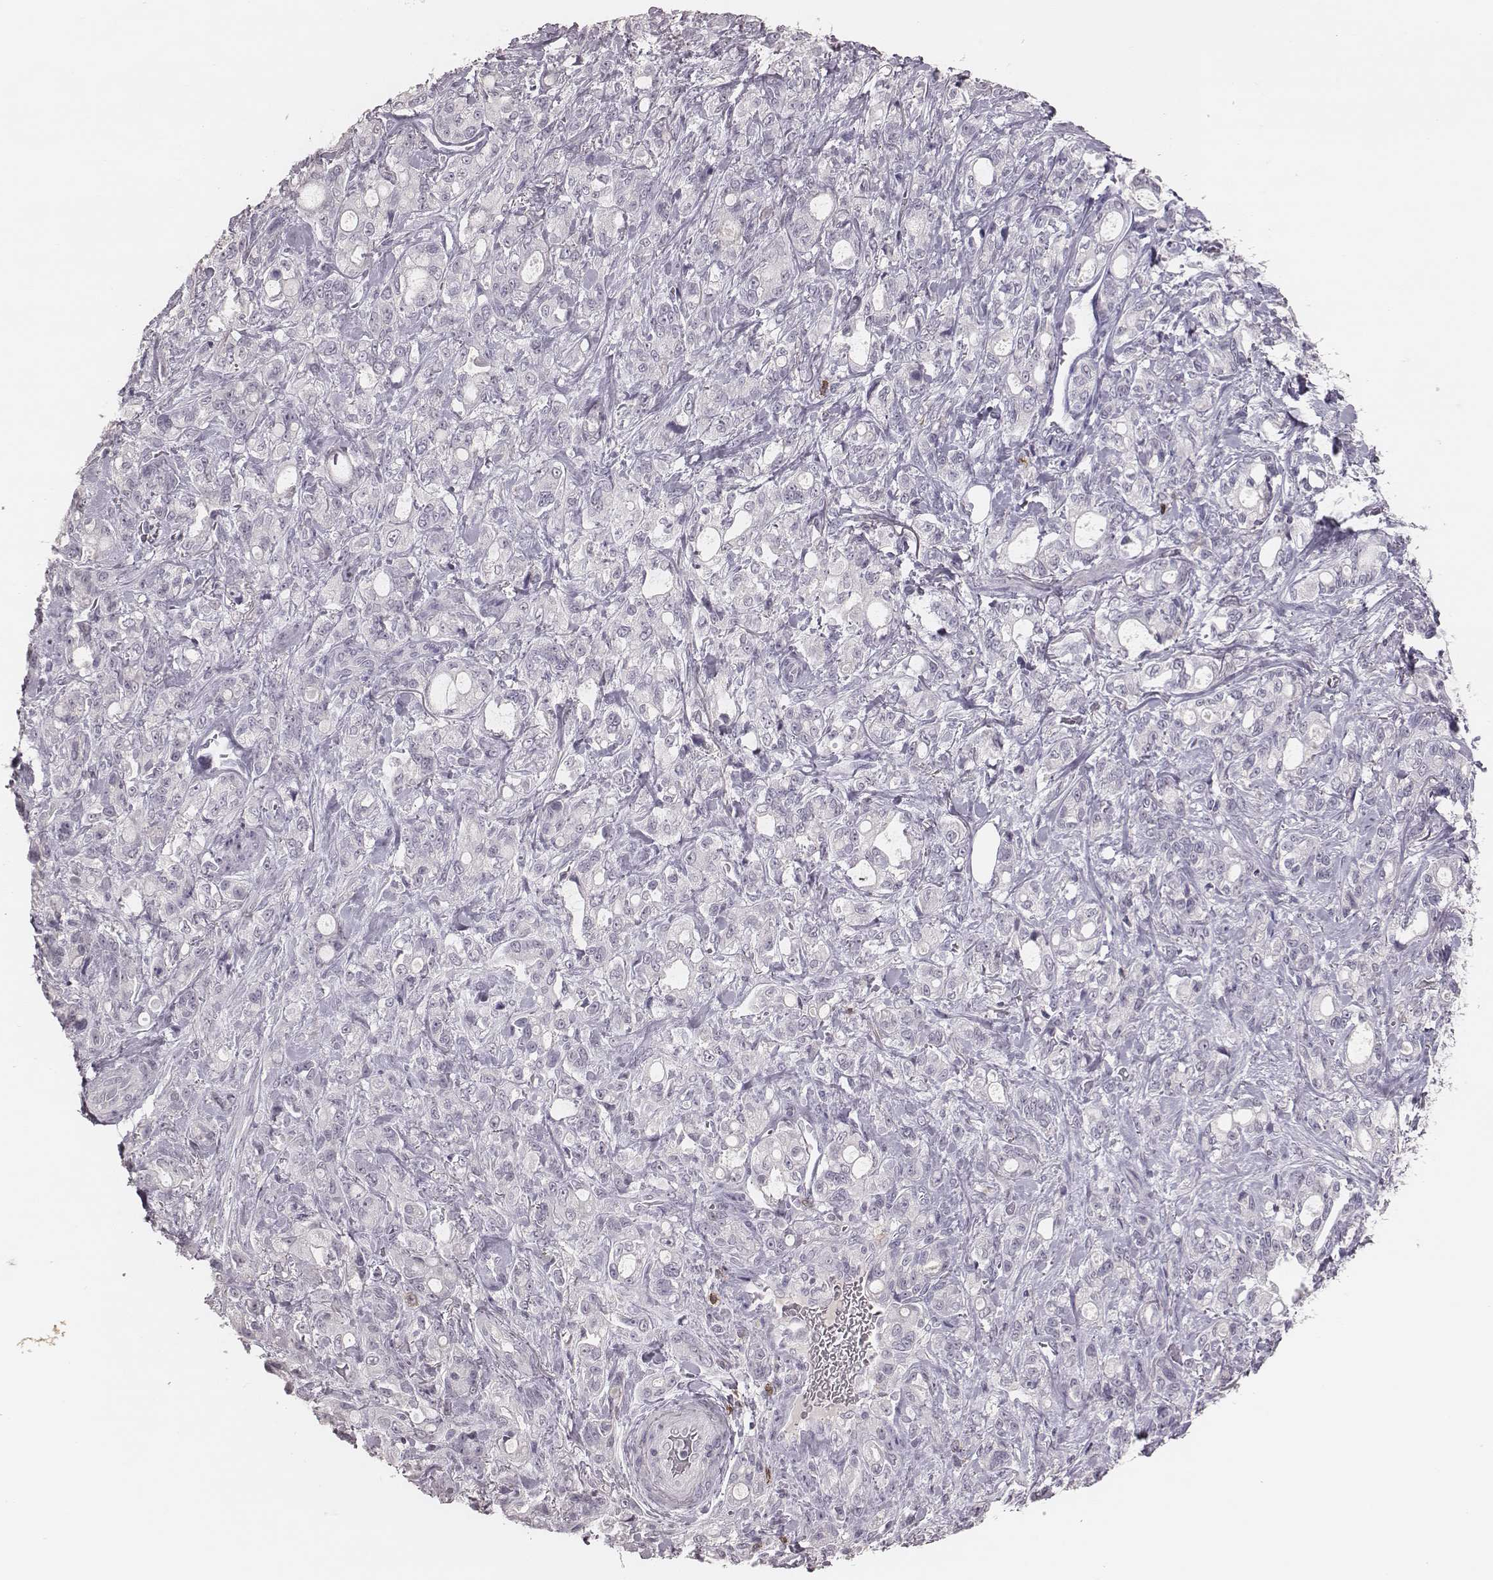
{"staining": {"intensity": "negative", "quantity": "none", "location": "none"}, "tissue": "stomach cancer", "cell_type": "Tumor cells", "image_type": "cancer", "snomed": [{"axis": "morphology", "description": "Adenocarcinoma, NOS"}, {"axis": "topography", "description": "Stomach"}], "caption": "Tumor cells are negative for protein expression in human stomach cancer (adenocarcinoma). (DAB (3,3'-diaminobenzidine) IHC visualized using brightfield microscopy, high magnification).", "gene": "PDCD1", "patient": {"sex": "male", "age": 63}}